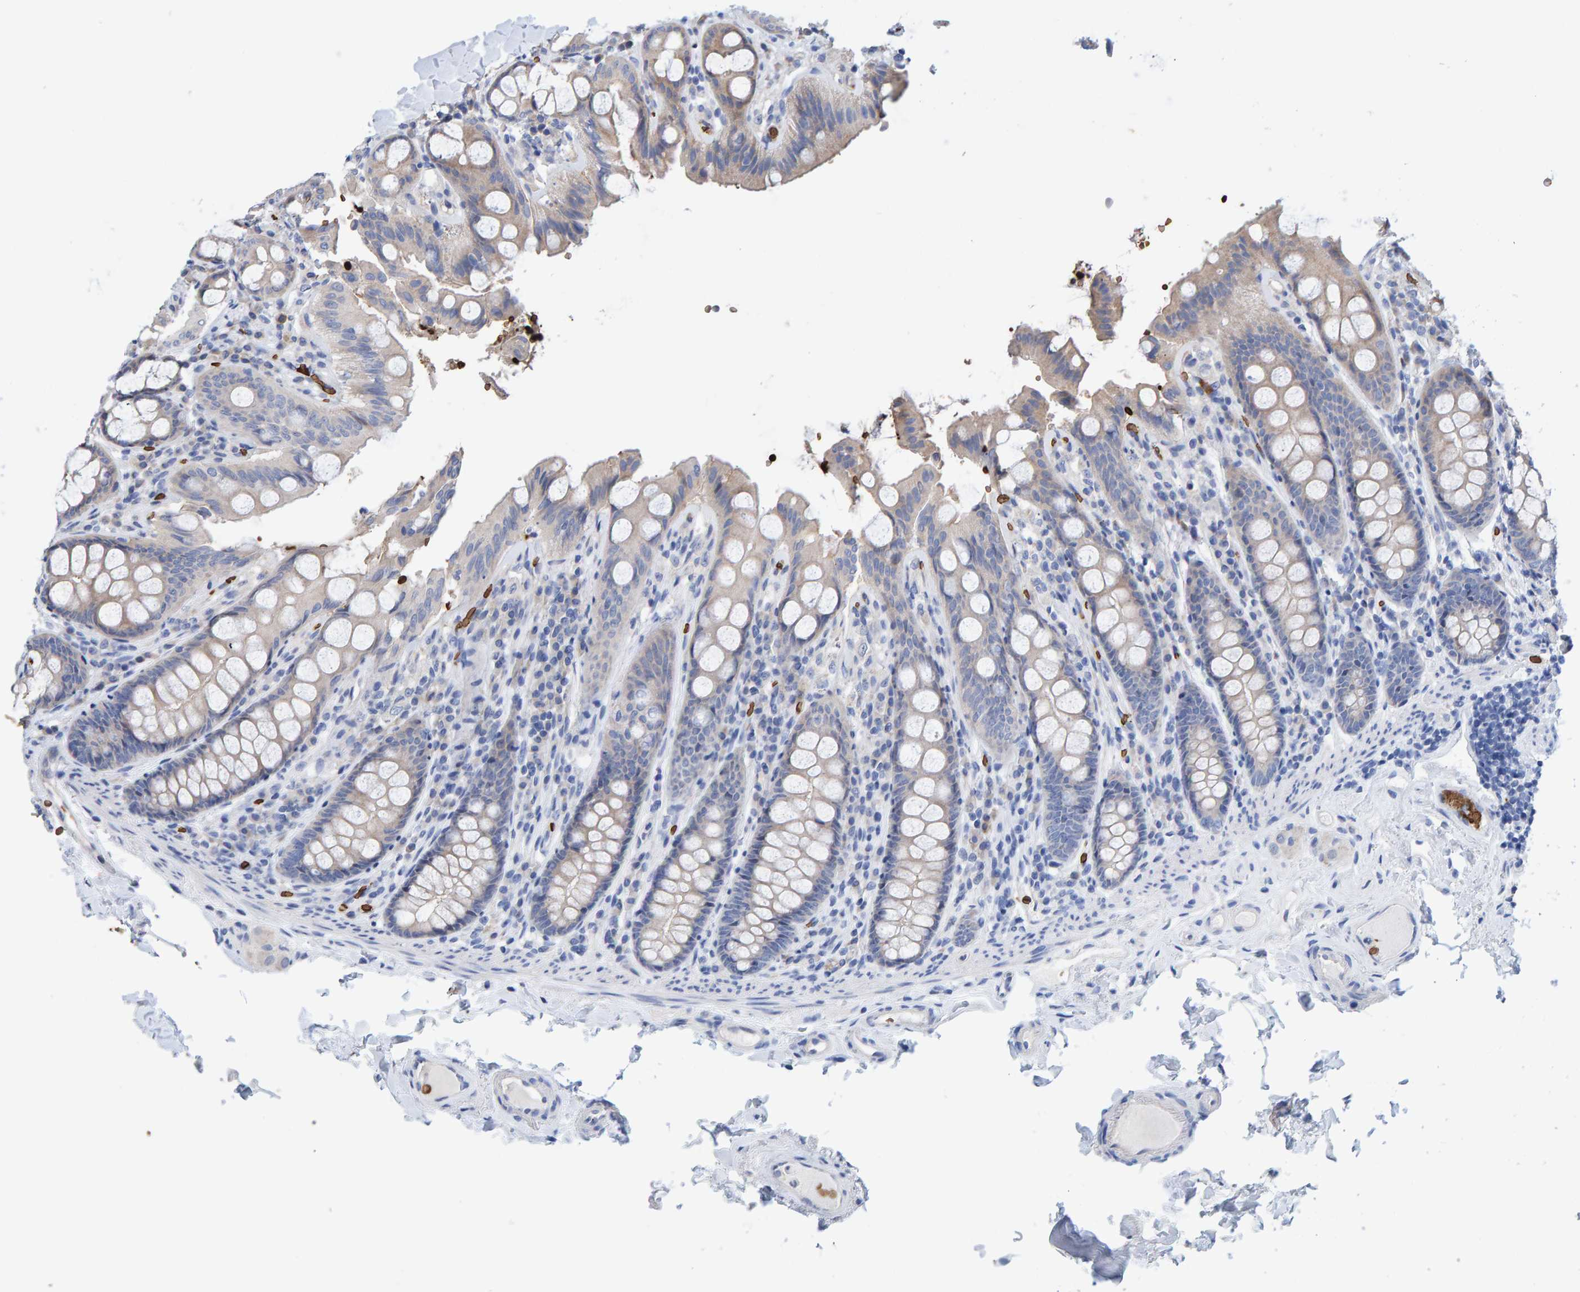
{"staining": {"intensity": "negative", "quantity": "none", "location": "none"}, "tissue": "colon", "cell_type": "Endothelial cells", "image_type": "normal", "snomed": [{"axis": "morphology", "description": "Normal tissue, NOS"}, {"axis": "topography", "description": "Colon"}, {"axis": "topography", "description": "Peripheral nerve tissue"}], "caption": "The image reveals no significant staining in endothelial cells of colon.", "gene": "VPS9D1", "patient": {"sex": "female", "age": 61}}